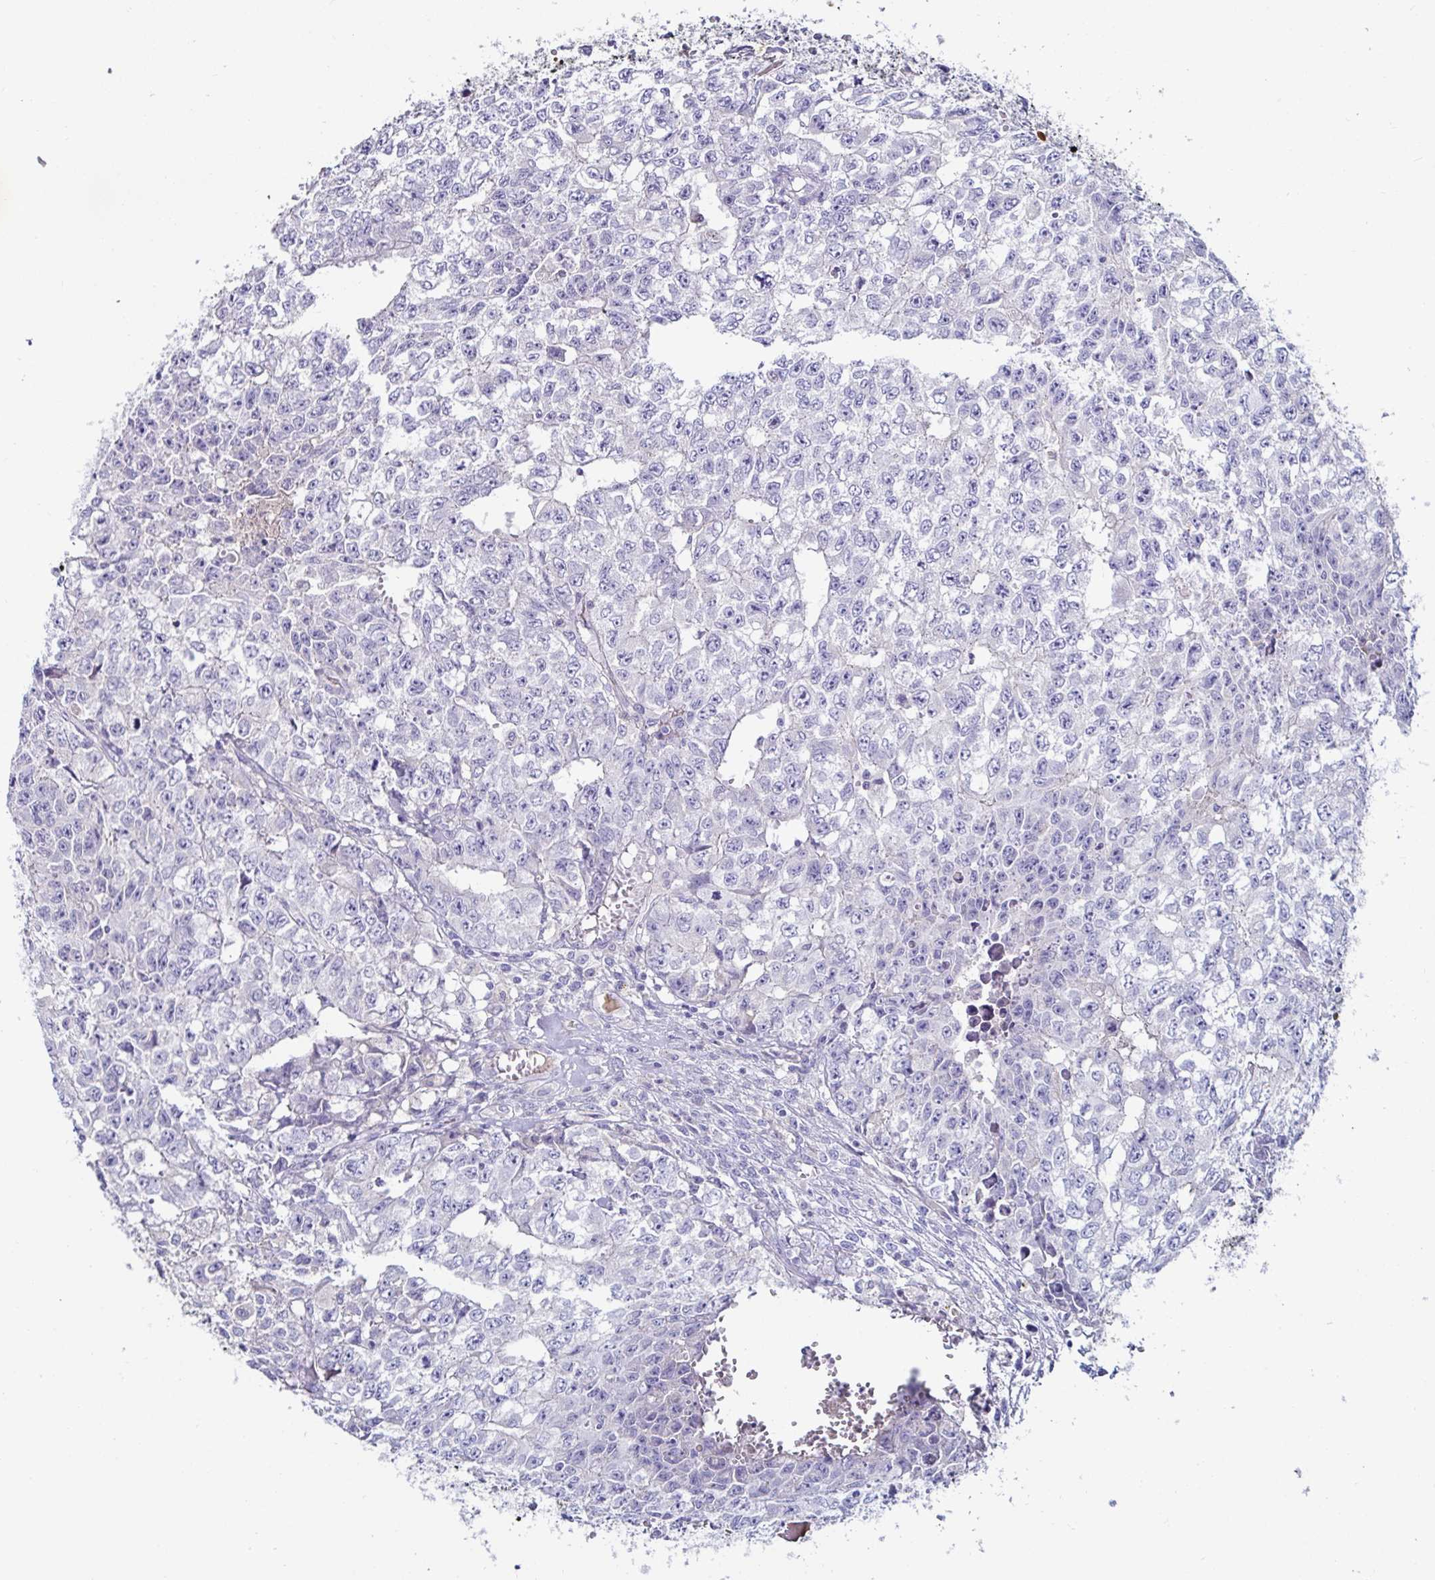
{"staining": {"intensity": "negative", "quantity": "none", "location": "none"}, "tissue": "testis cancer", "cell_type": "Tumor cells", "image_type": "cancer", "snomed": [{"axis": "morphology", "description": "Carcinoma, Embryonal, NOS"}, {"axis": "morphology", "description": "Teratoma, malignant, NOS"}, {"axis": "topography", "description": "Testis"}], "caption": "Photomicrograph shows no protein staining in tumor cells of testis cancer tissue.", "gene": "C4orf17", "patient": {"sex": "male", "age": 24}}